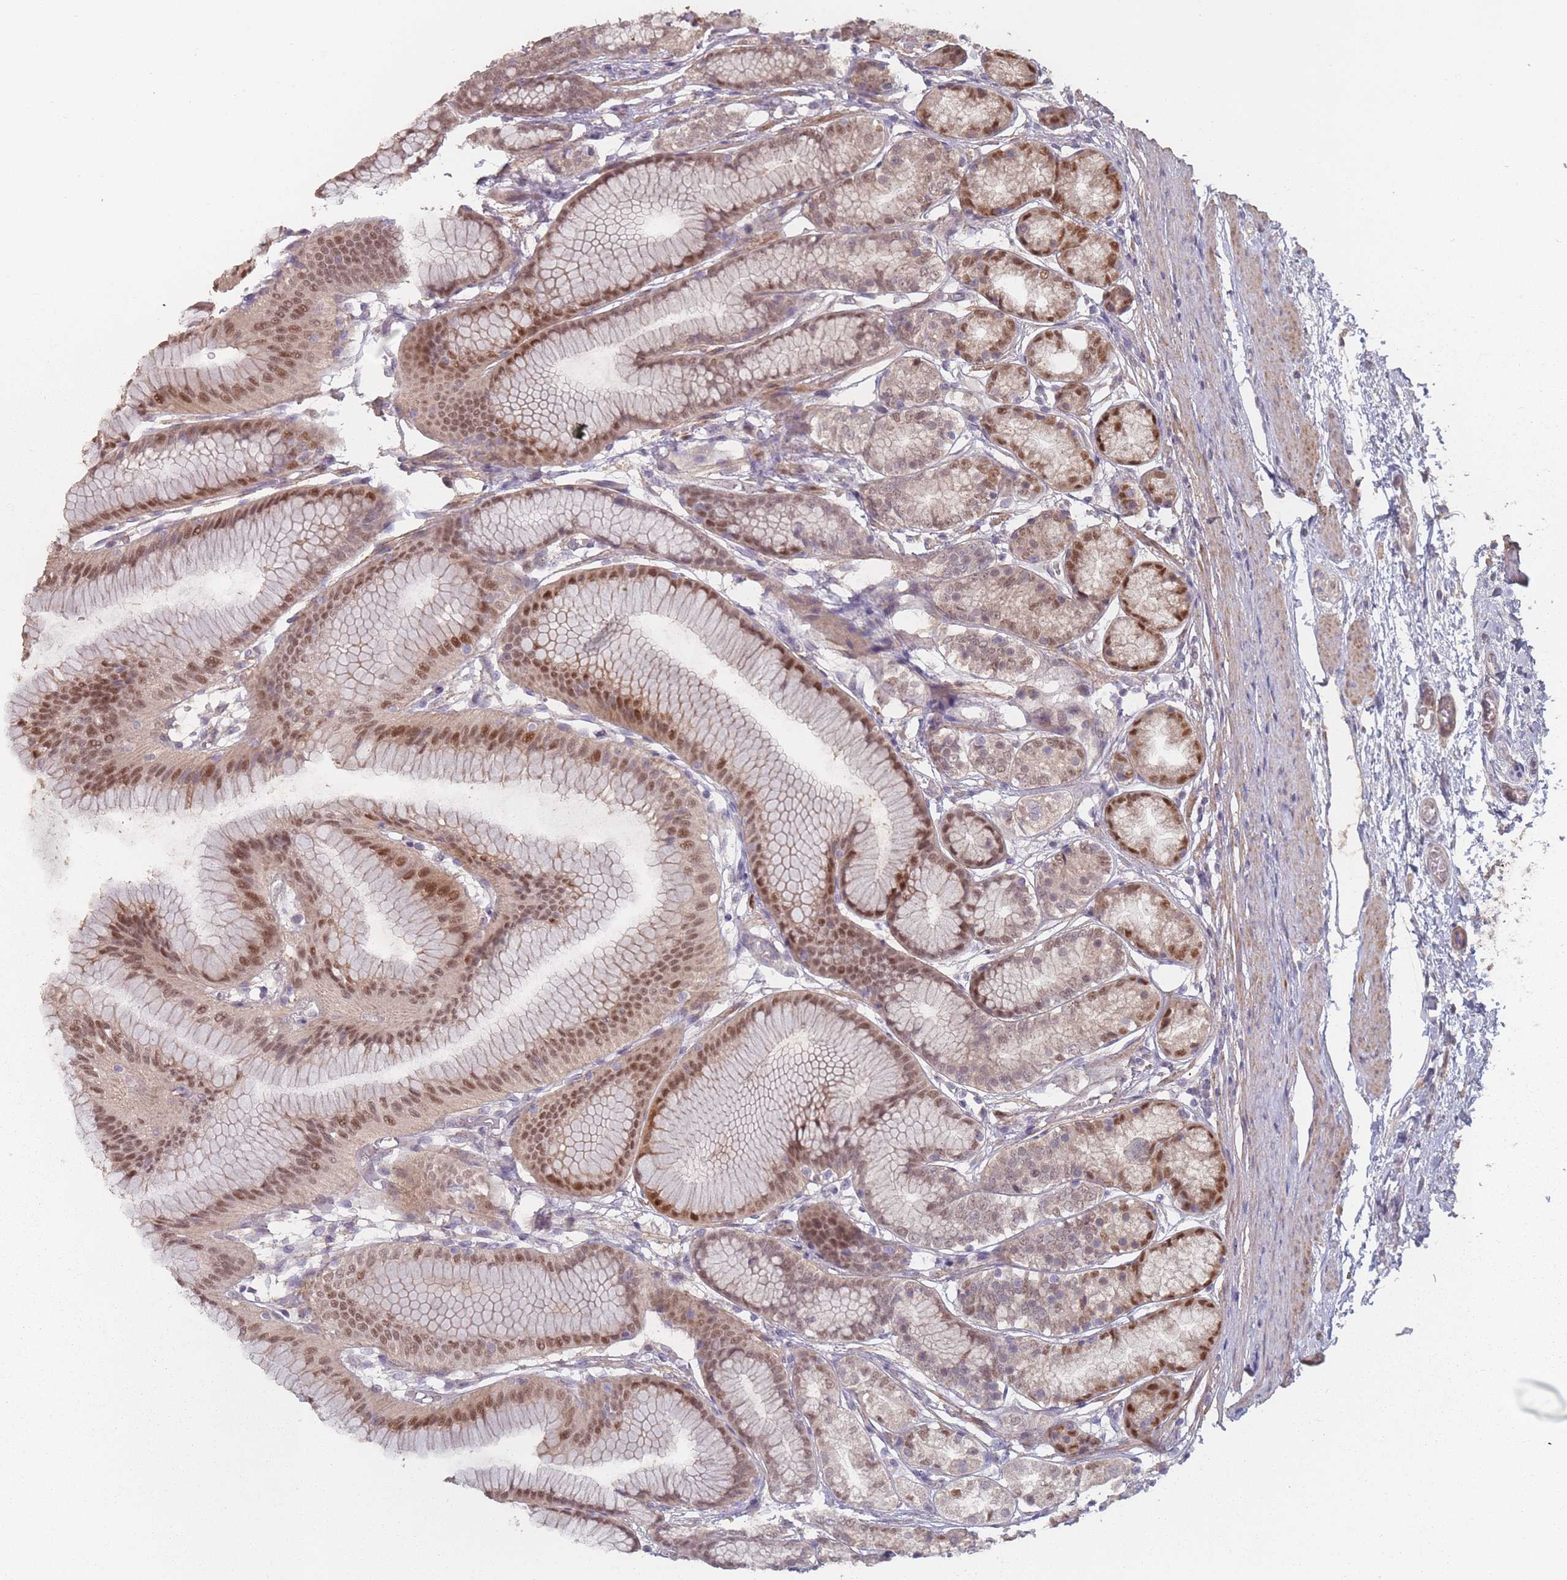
{"staining": {"intensity": "strong", "quantity": ">75%", "location": "cytoplasmic/membranous,nuclear"}, "tissue": "stomach", "cell_type": "Glandular cells", "image_type": "normal", "snomed": [{"axis": "morphology", "description": "Normal tissue, NOS"}, {"axis": "morphology", "description": "Adenocarcinoma, NOS"}, {"axis": "morphology", "description": "Adenocarcinoma, High grade"}, {"axis": "topography", "description": "Stomach, upper"}, {"axis": "topography", "description": "Stomach"}], "caption": "The micrograph exhibits immunohistochemical staining of benign stomach. There is strong cytoplasmic/membranous,nuclear staining is present in approximately >75% of glandular cells. (DAB = brown stain, brightfield microscopy at high magnification).", "gene": "ERCC6L", "patient": {"sex": "female", "age": 65}}